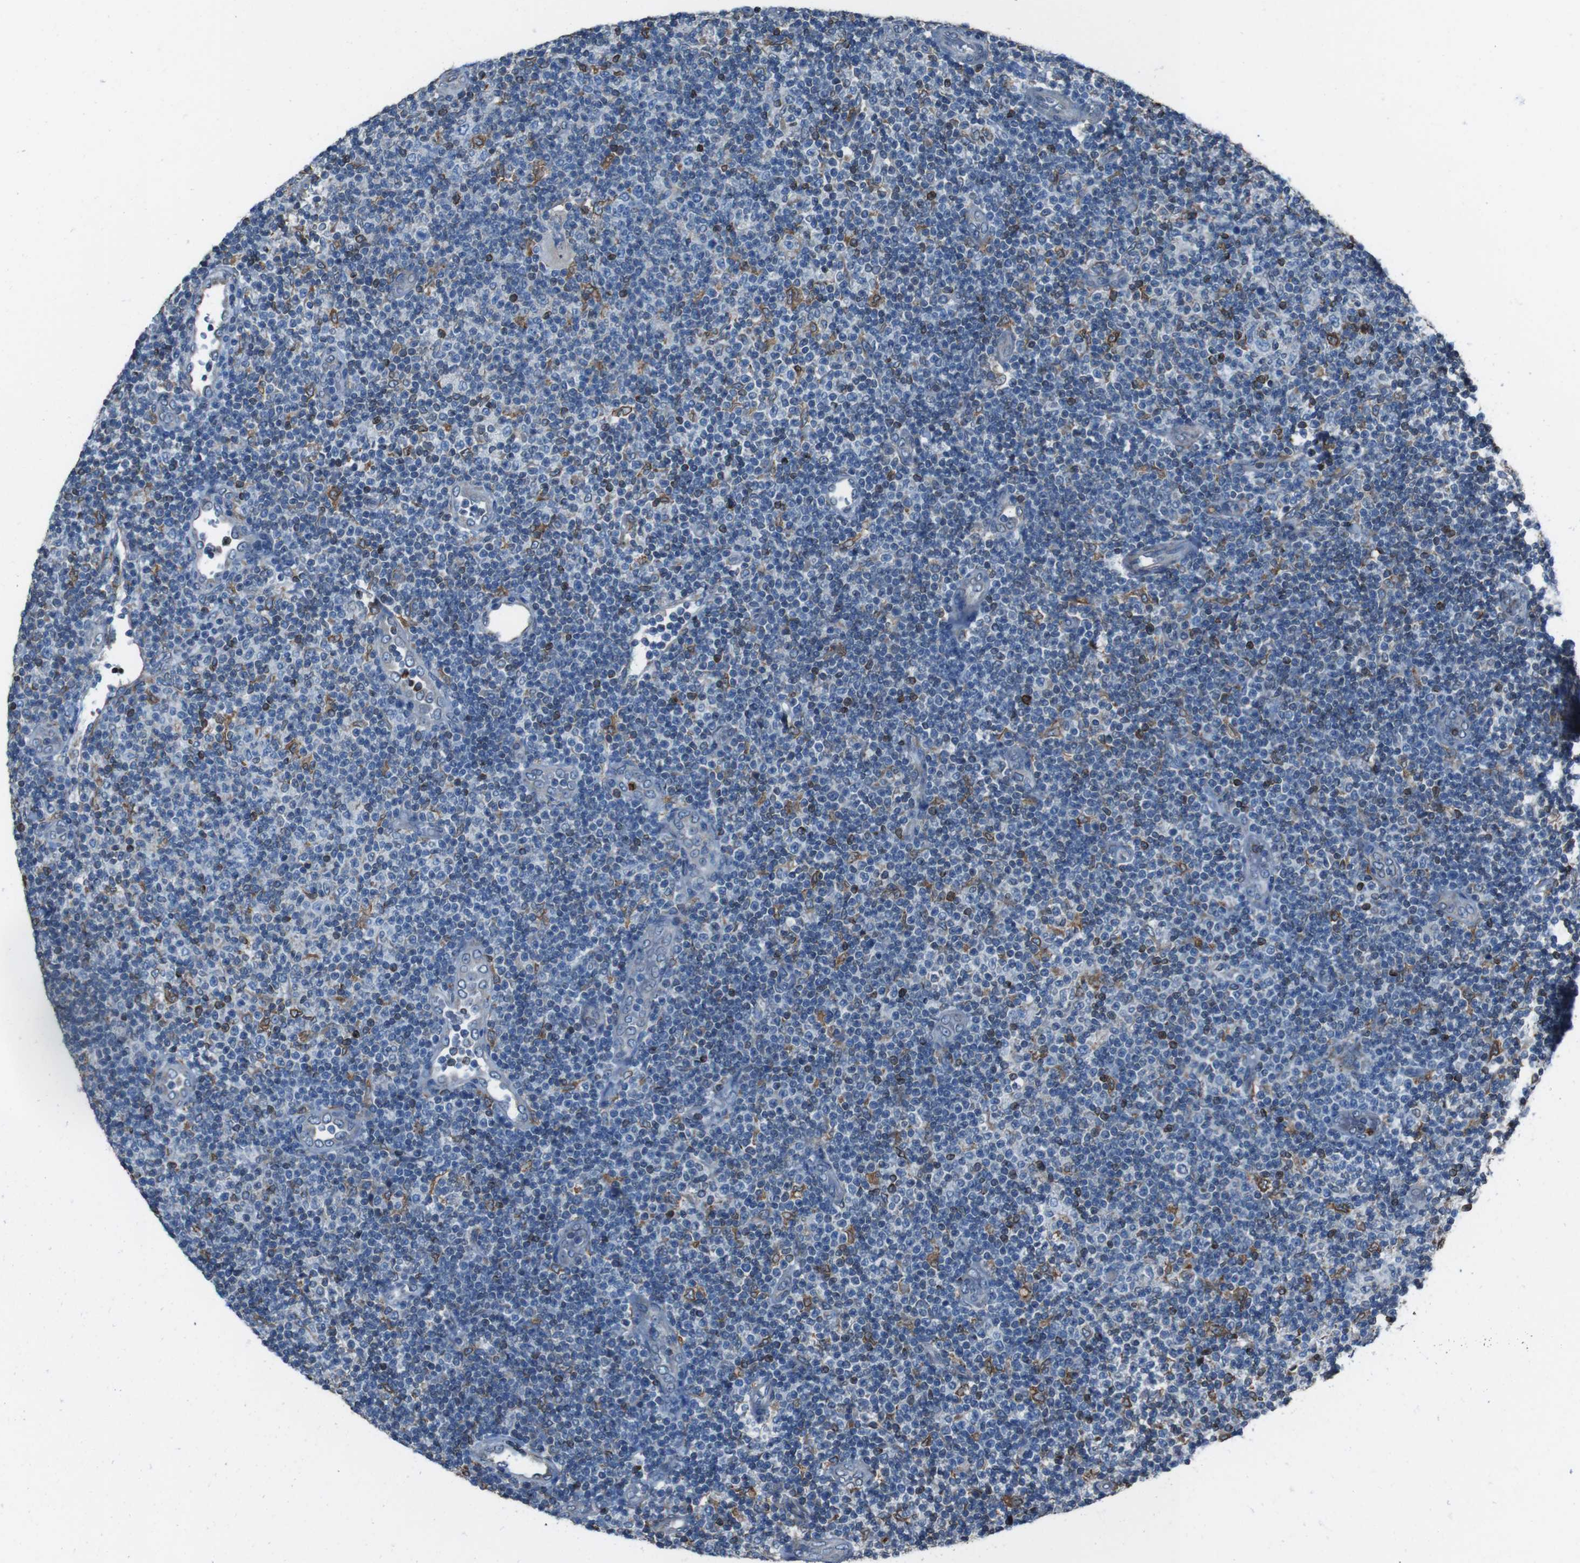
{"staining": {"intensity": "moderate", "quantity": "<25%", "location": "cytoplasmic/membranous,nuclear"}, "tissue": "lymphoma", "cell_type": "Tumor cells", "image_type": "cancer", "snomed": [{"axis": "morphology", "description": "Malignant lymphoma, non-Hodgkin's type, Low grade"}, {"axis": "topography", "description": "Lymph node"}], "caption": "Immunohistochemical staining of human lymphoma displays low levels of moderate cytoplasmic/membranous and nuclear protein positivity in approximately <25% of tumor cells.", "gene": "APMAP", "patient": {"sex": "male", "age": 83}}